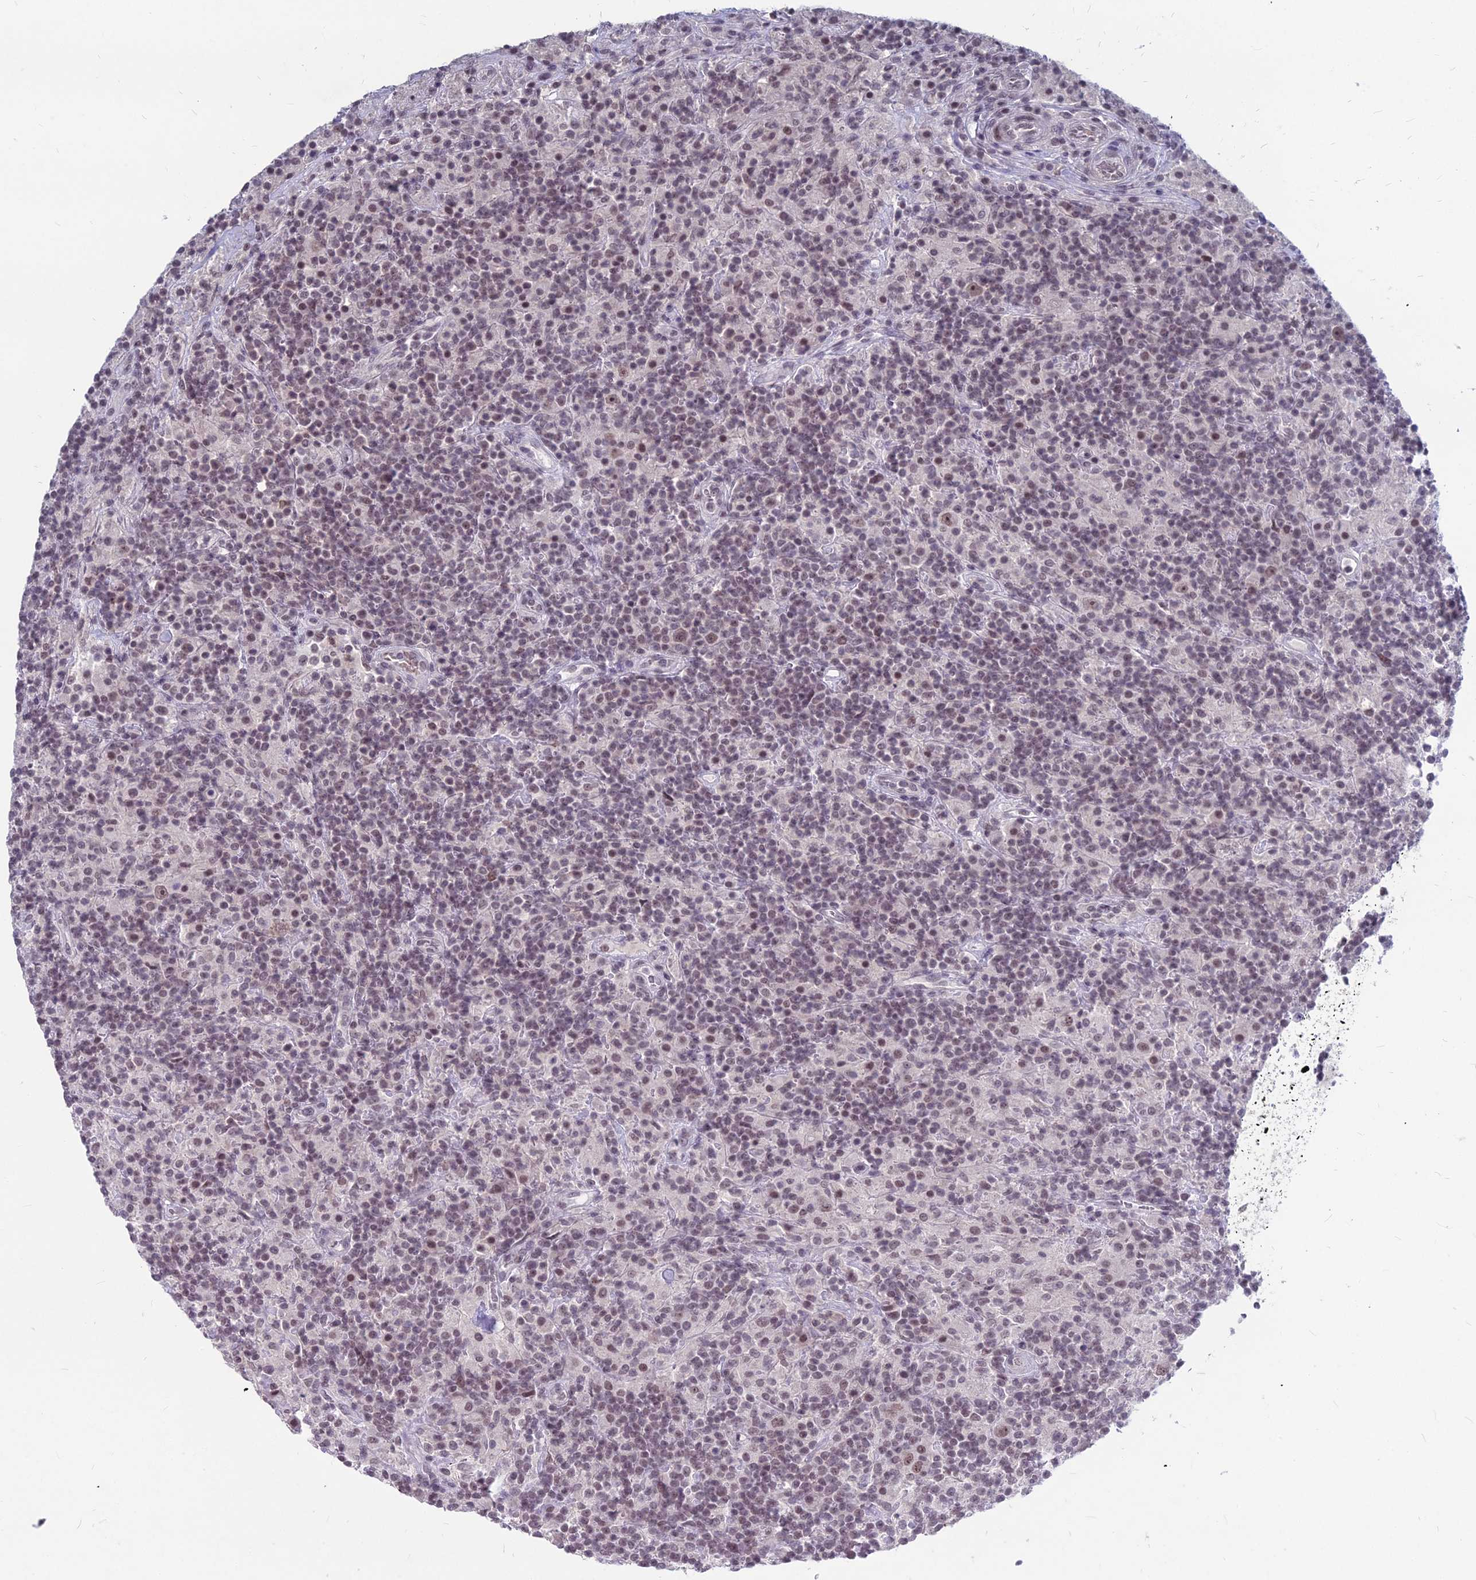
{"staining": {"intensity": "moderate", "quantity": ">75%", "location": "nuclear"}, "tissue": "lymphoma", "cell_type": "Tumor cells", "image_type": "cancer", "snomed": [{"axis": "morphology", "description": "Hodgkin's disease, NOS"}, {"axis": "topography", "description": "Lymph node"}], "caption": "Protein staining of lymphoma tissue exhibits moderate nuclear positivity in about >75% of tumor cells. The staining was performed using DAB to visualize the protein expression in brown, while the nuclei were stained in blue with hematoxylin (Magnification: 20x).", "gene": "KAT7", "patient": {"sex": "male", "age": 70}}